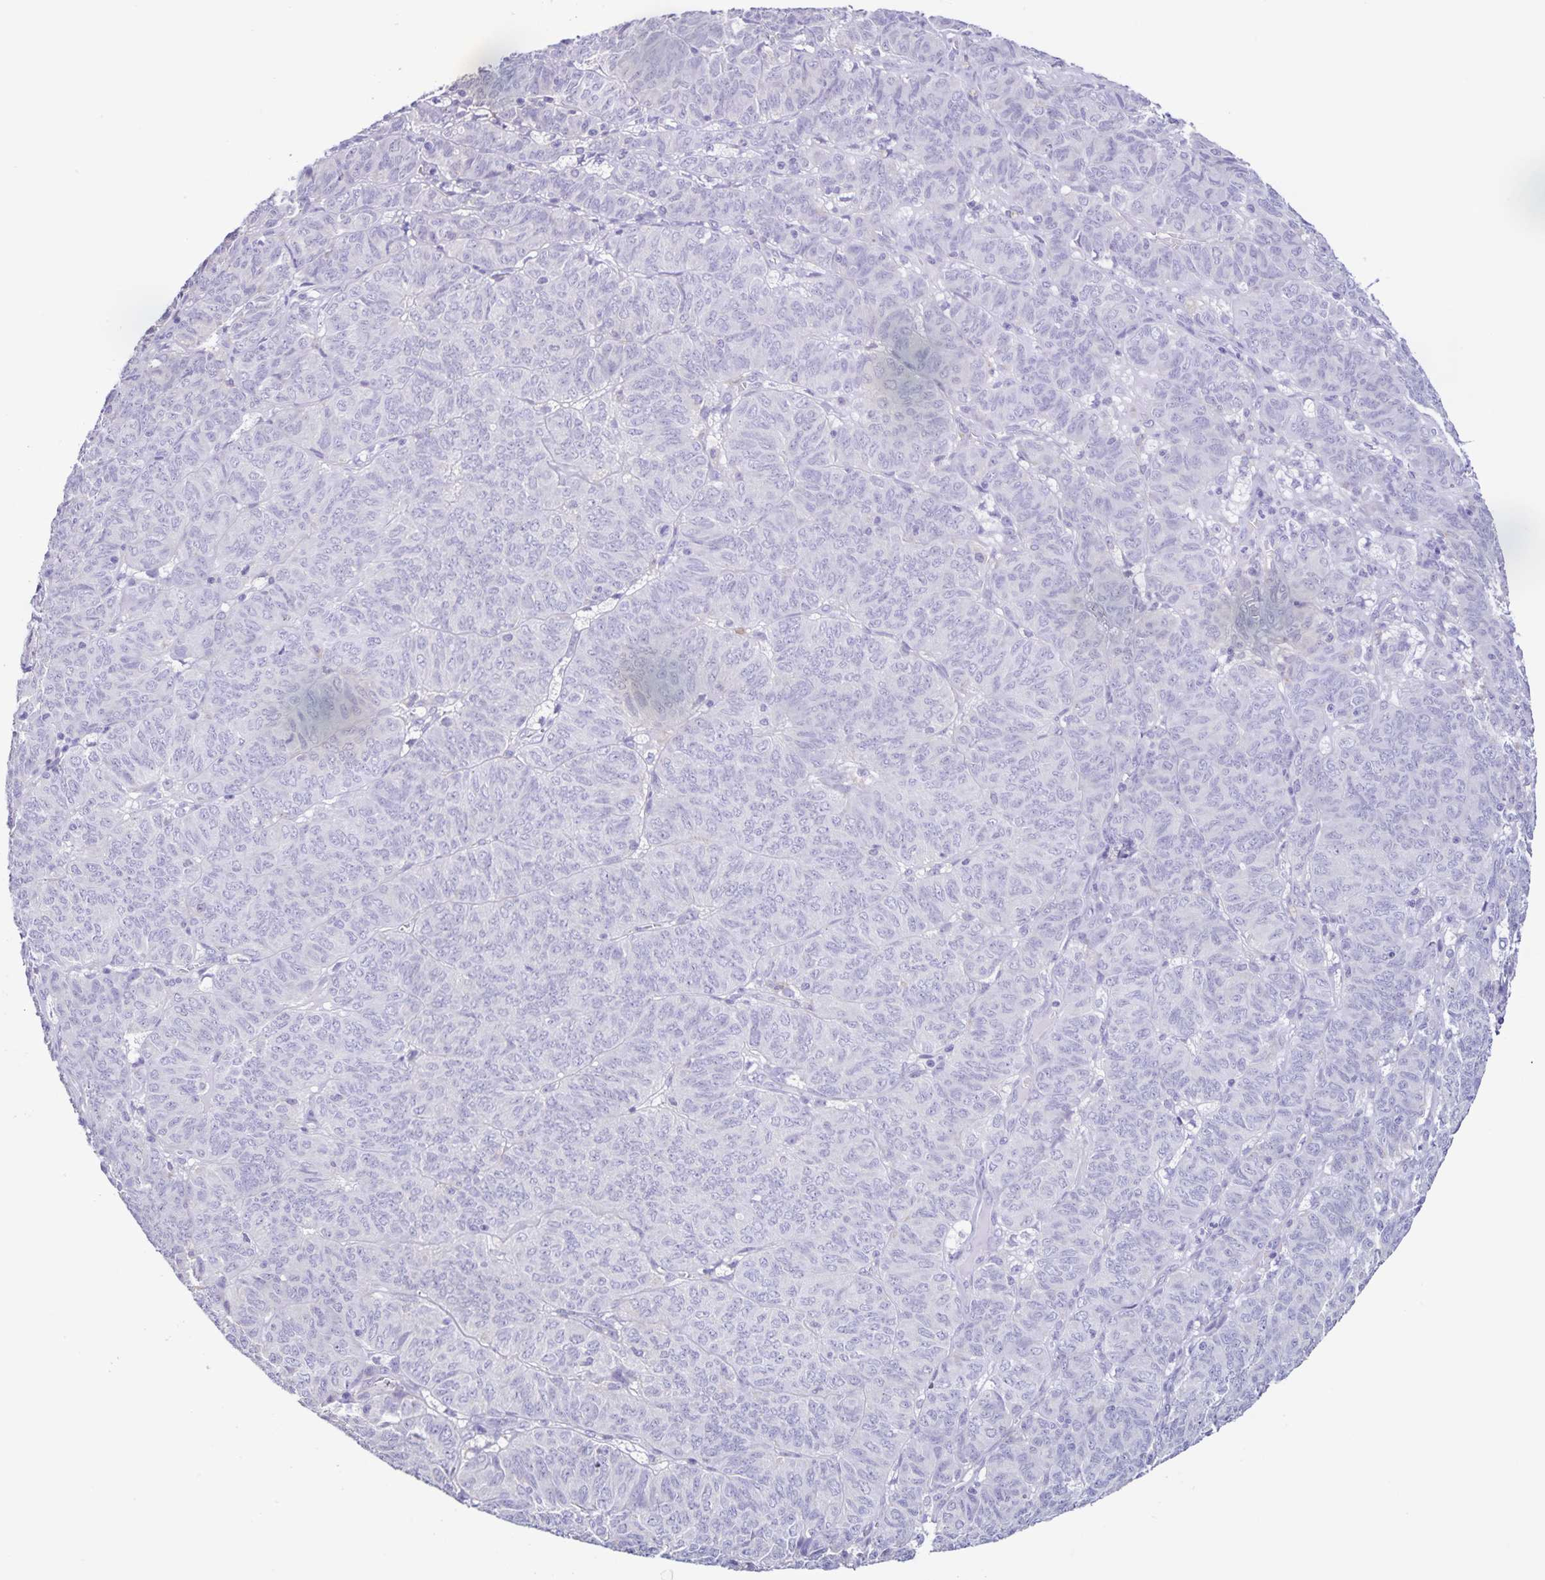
{"staining": {"intensity": "negative", "quantity": "none", "location": "none"}, "tissue": "ovarian cancer", "cell_type": "Tumor cells", "image_type": "cancer", "snomed": [{"axis": "morphology", "description": "Carcinoma, endometroid"}, {"axis": "topography", "description": "Ovary"}], "caption": "This photomicrograph is of endometroid carcinoma (ovarian) stained with immunohistochemistry (IHC) to label a protein in brown with the nuclei are counter-stained blue. There is no expression in tumor cells.", "gene": "BOLL", "patient": {"sex": "female", "age": 80}}